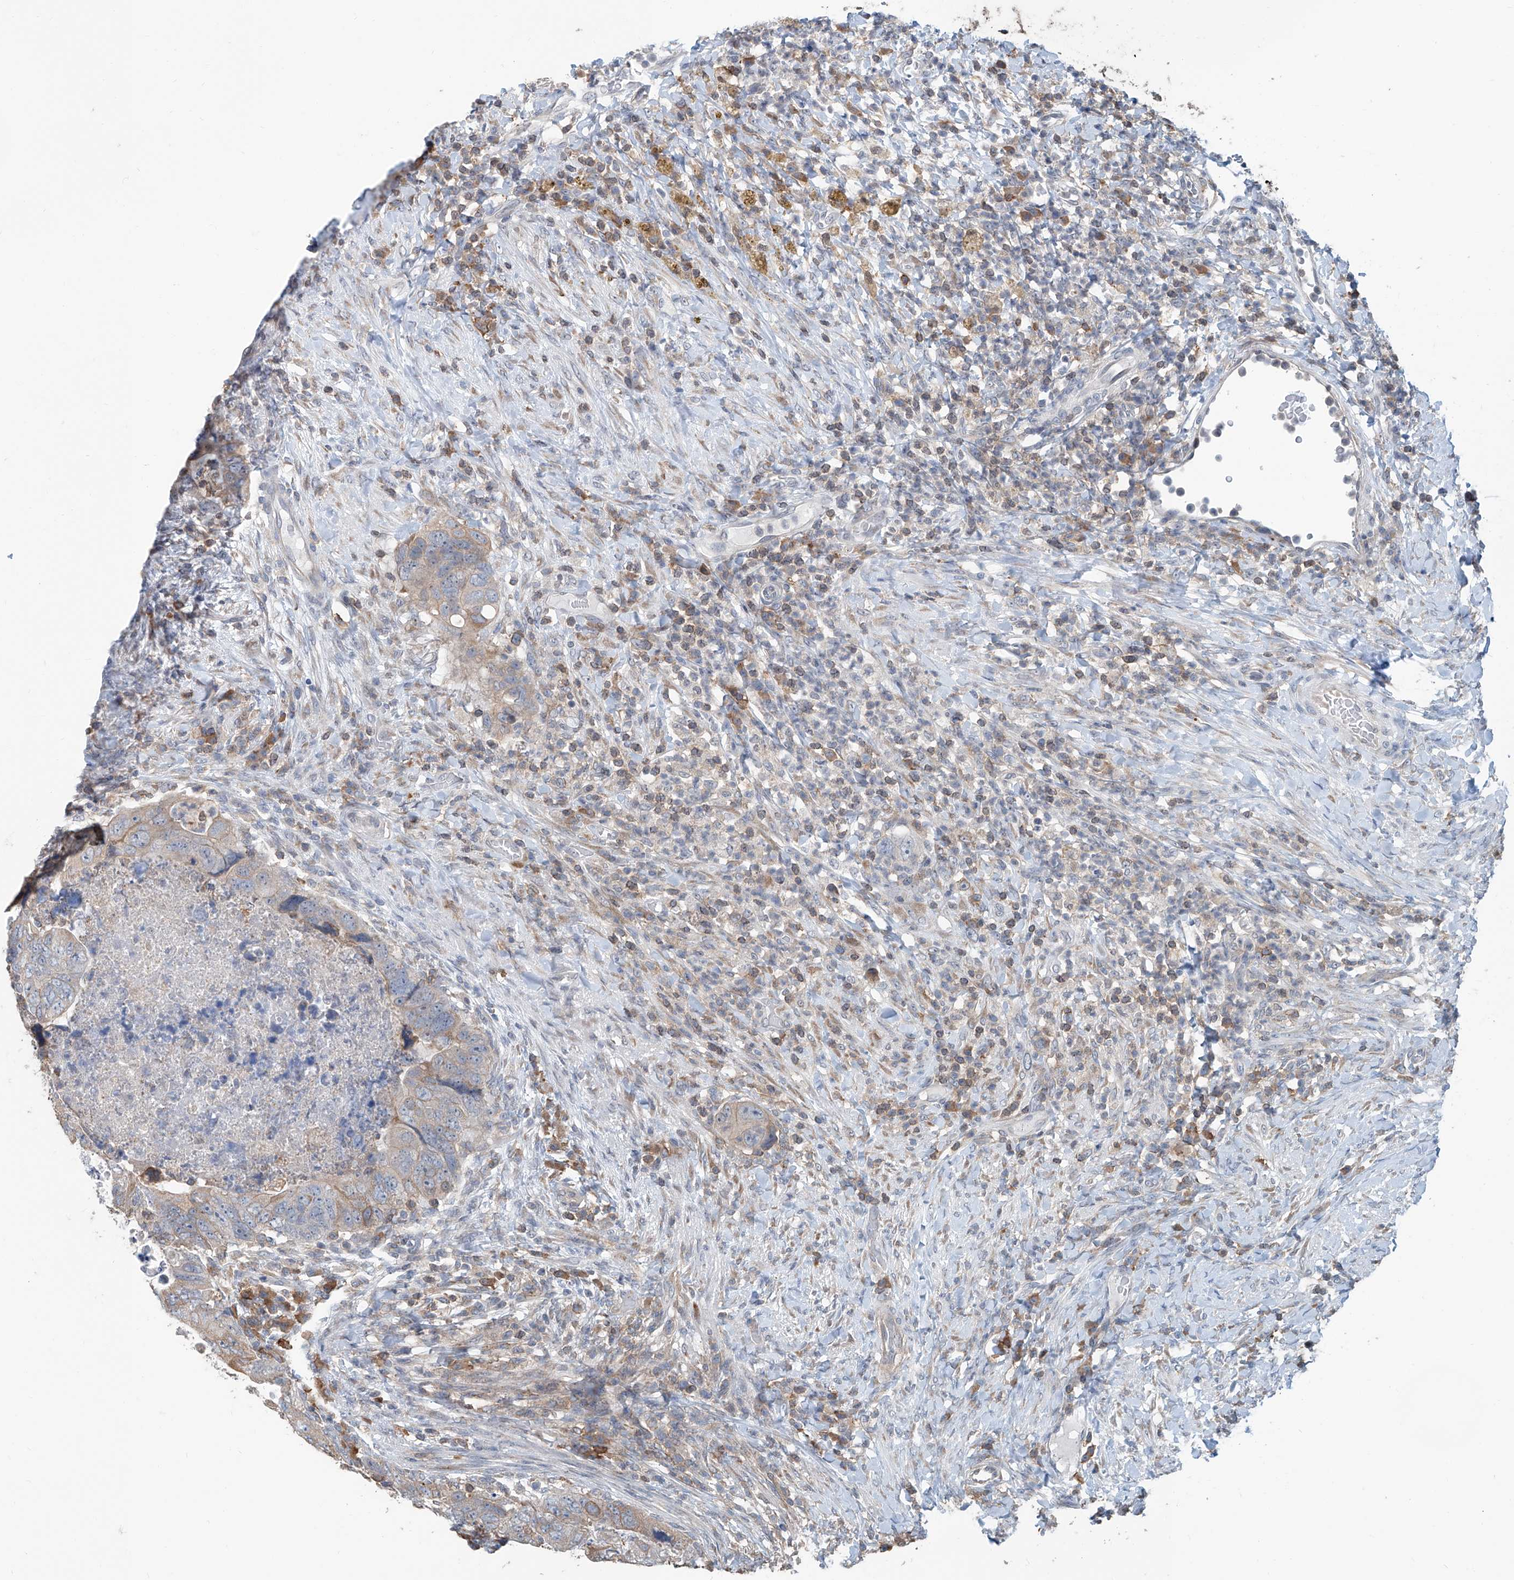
{"staining": {"intensity": "weak", "quantity": "25%-75%", "location": "cytoplasmic/membranous"}, "tissue": "colorectal cancer", "cell_type": "Tumor cells", "image_type": "cancer", "snomed": [{"axis": "morphology", "description": "Adenocarcinoma, NOS"}, {"axis": "topography", "description": "Rectum"}], "caption": "Adenocarcinoma (colorectal) stained with DAB immunohistochemistry shows low levels of weak cytoplasmic/membranous expression in about 25%-75% of tumor cells.", "gene": "KCNK10", "patient": {"sex": "male", "age": 59}}